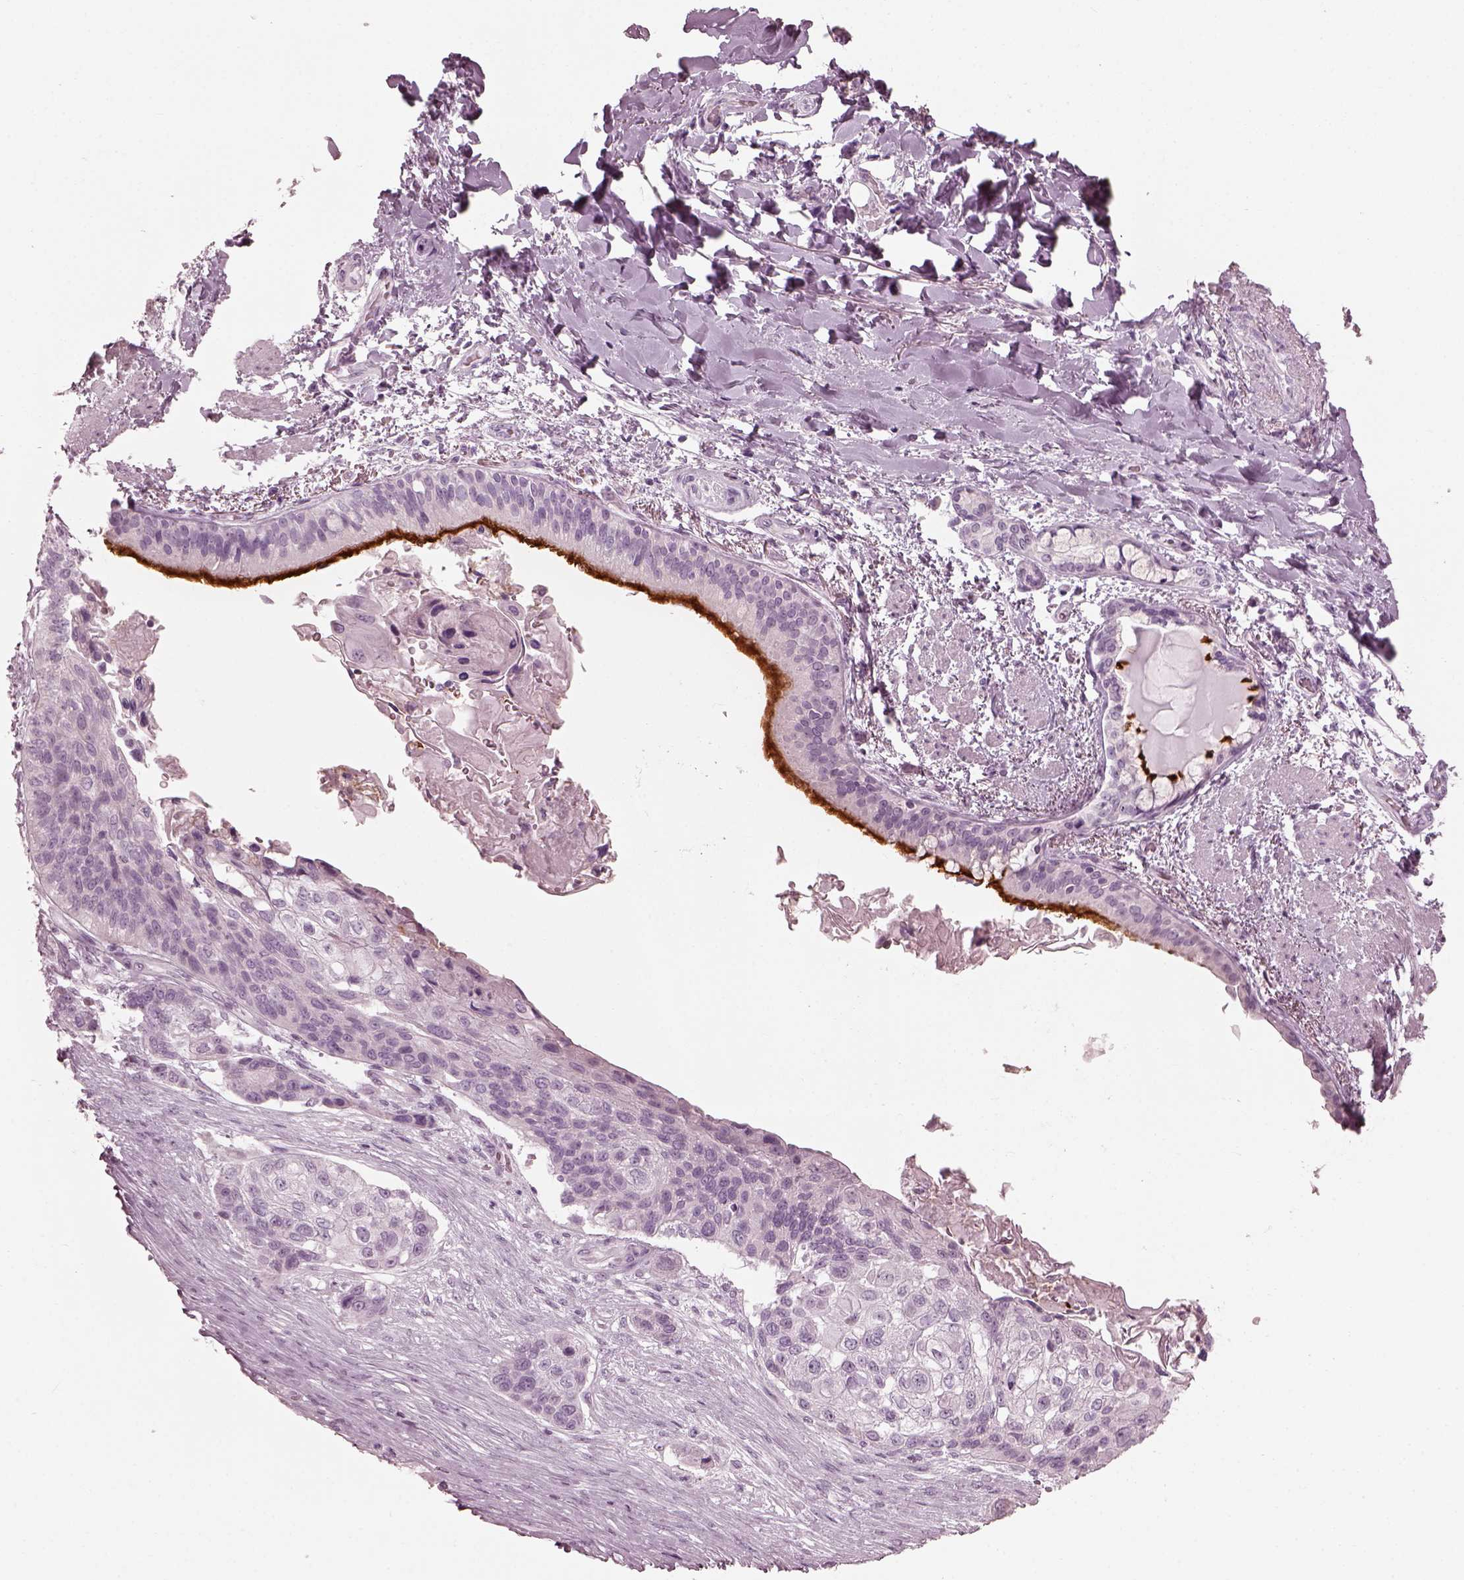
{"staining": {"intensity": "negative", "quantity": "none", "location": "none"}, "tissue": "lung cancer", "cell_type": "Tumor cells", "image_type": "cancer", "snomed": [{"axis": "morphology", "description": "Squamous cell carcinoma, NOS"}, {"axis": "topography", "description": "Lung"}], "caption": "Immunohistochemistry micrograph of neoplastic tissue: human lung cancer stained with DAB (3,3'-diaminobenzidine) shows no significant protein expression in tumor cells.", "gene": "SAXO2", "patient": {"sex": "male", "age": 69}}